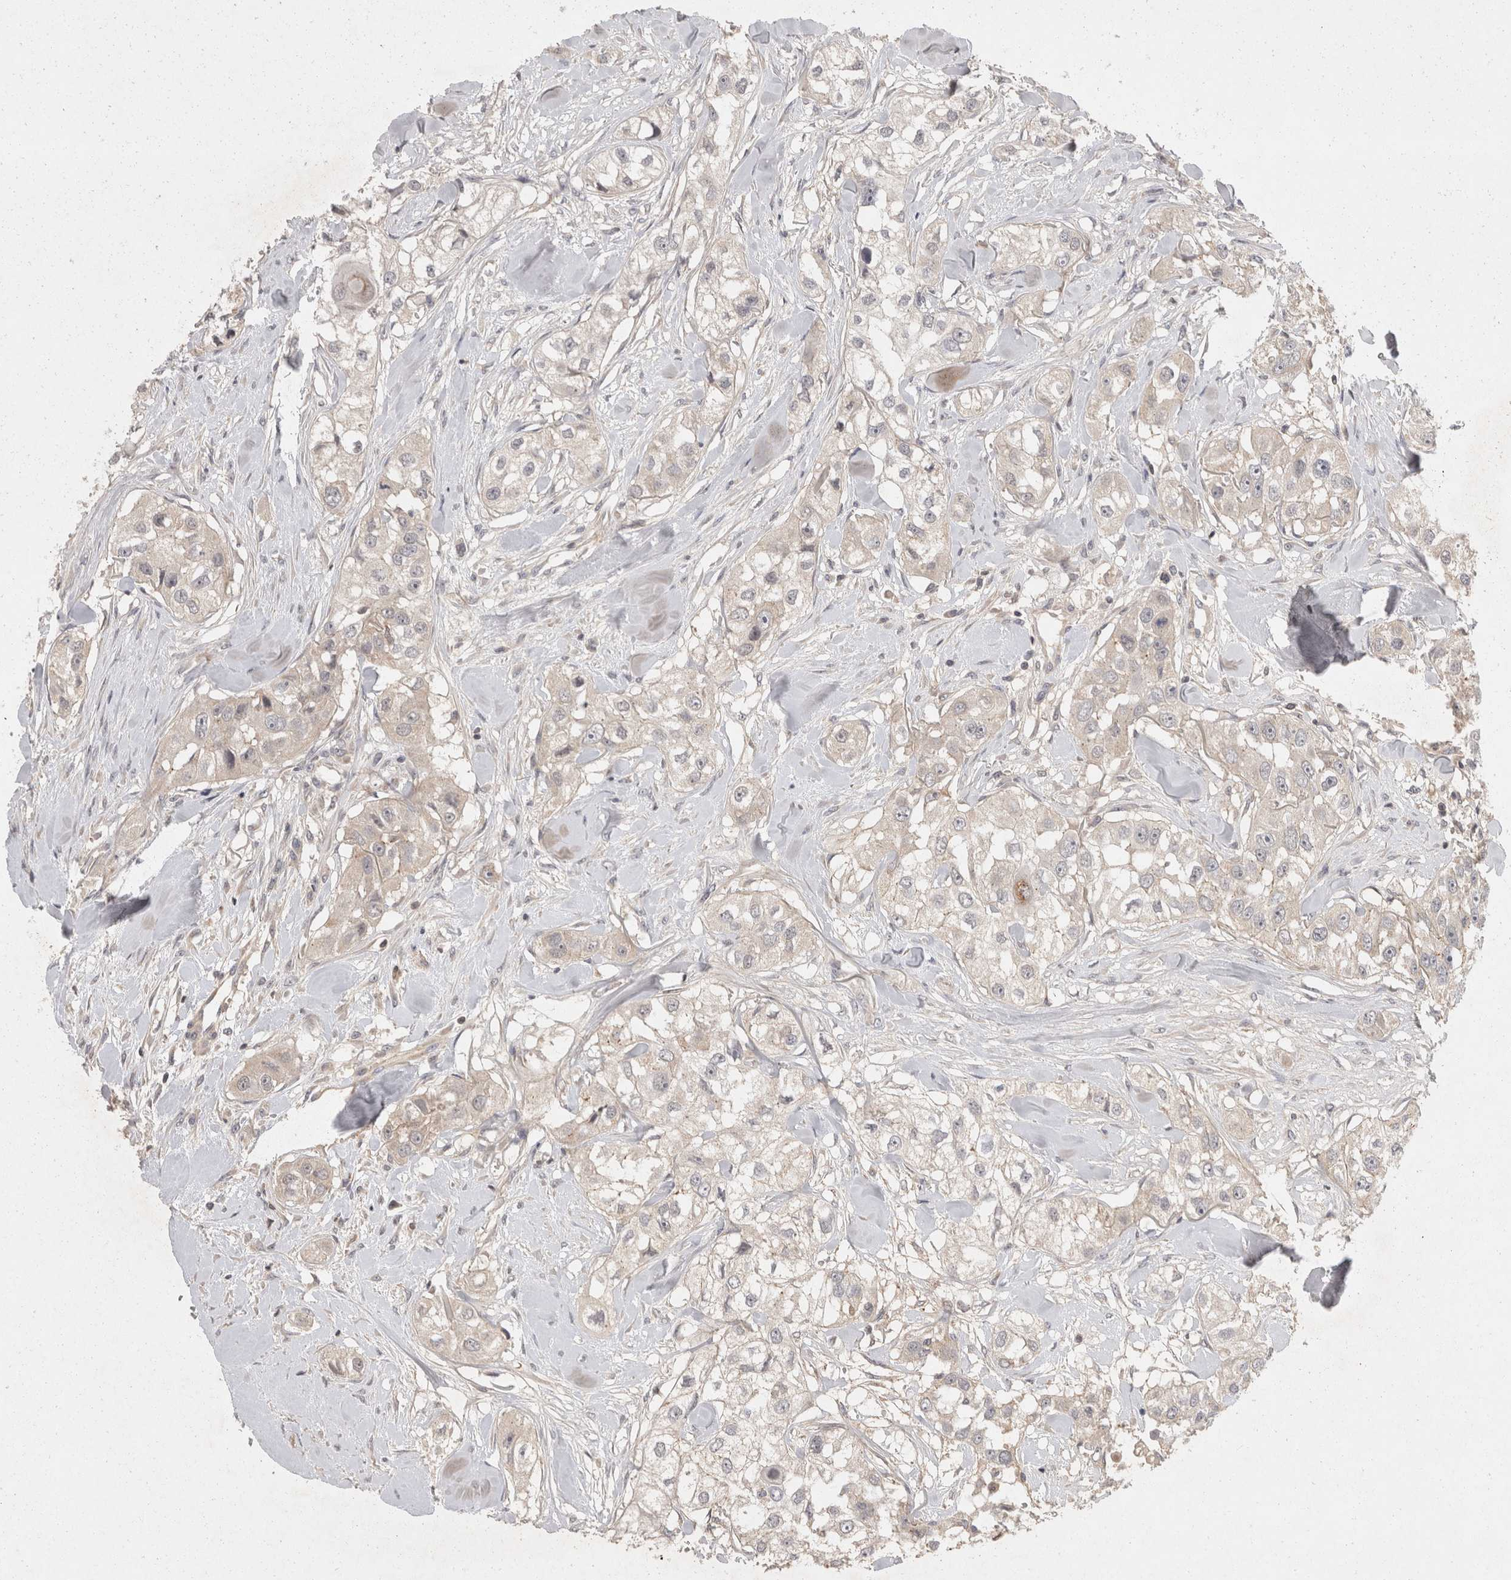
{"staining": {"intensity": "weak", "quantity": "25%-75%", "location": "cytoplasmic/membranous"}, "tissue": "head and neck cancer", "cell_type": "Tumor cells", "image_type": "cancer", "snomed": [{"axis": "morphology", "description": "Normal tissue, NOS"}, {"axis": "morphology", "description": "Squamous cell carcinoma, NOS"}, {"axis": "topography", "description": "Skeletal muscle"}, {"axis": "topography", "description": "Head-Neck"}], "caption": "Weak cytoplasmic/membranous staining is present in about 25%-75% of tumor cells in head and neck cancer (squamous cell carcinoma). (Brightfield microscopy of DAB IHC at high magnification).", "gene": "ACAT2", "patient": {"sex": "male", "age": 51}}